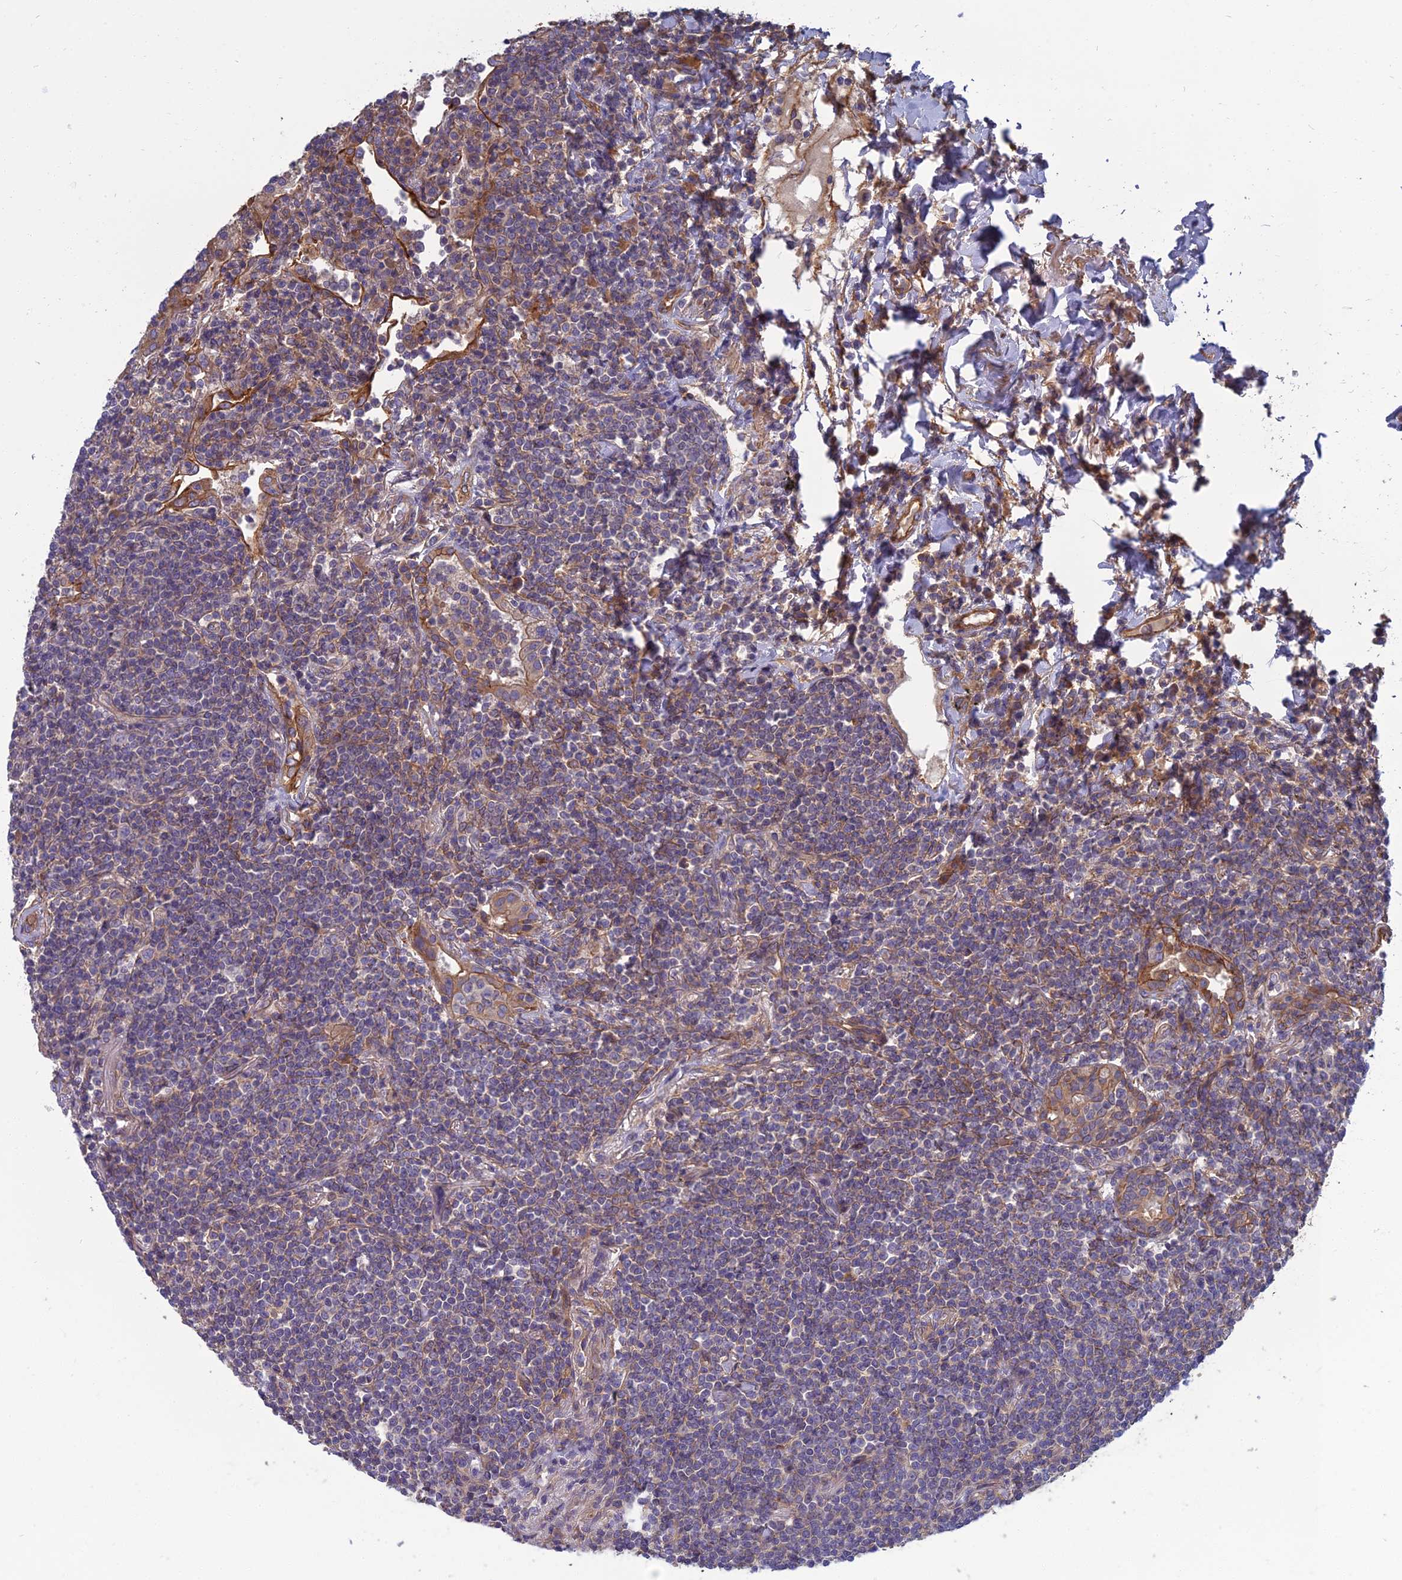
{"staining": {"intensity": "weak", "quantity": "25%-75%", "location": "cytoplasmic/membranous"}, "tissue": "lymphoma", "cell_type": "Tumor cells", "image_type": "cancer", "snomed": [{"axis": "morphology", "description": "Malignant lymphoma, non-Hodgkin's type, Low grade"}, {"axis": "topography", "description": "Lung"}], "caption": "Immunohistochemistry (IHC) of human low-grade malignant lymphoma, non-Hodgkin's type displays low levels of weak cytoplasmic/membranous staining in approximately 25%-75% of tumor cells.", "gene": "WDR24", "patient": {"sex": "female", "age": 71}}